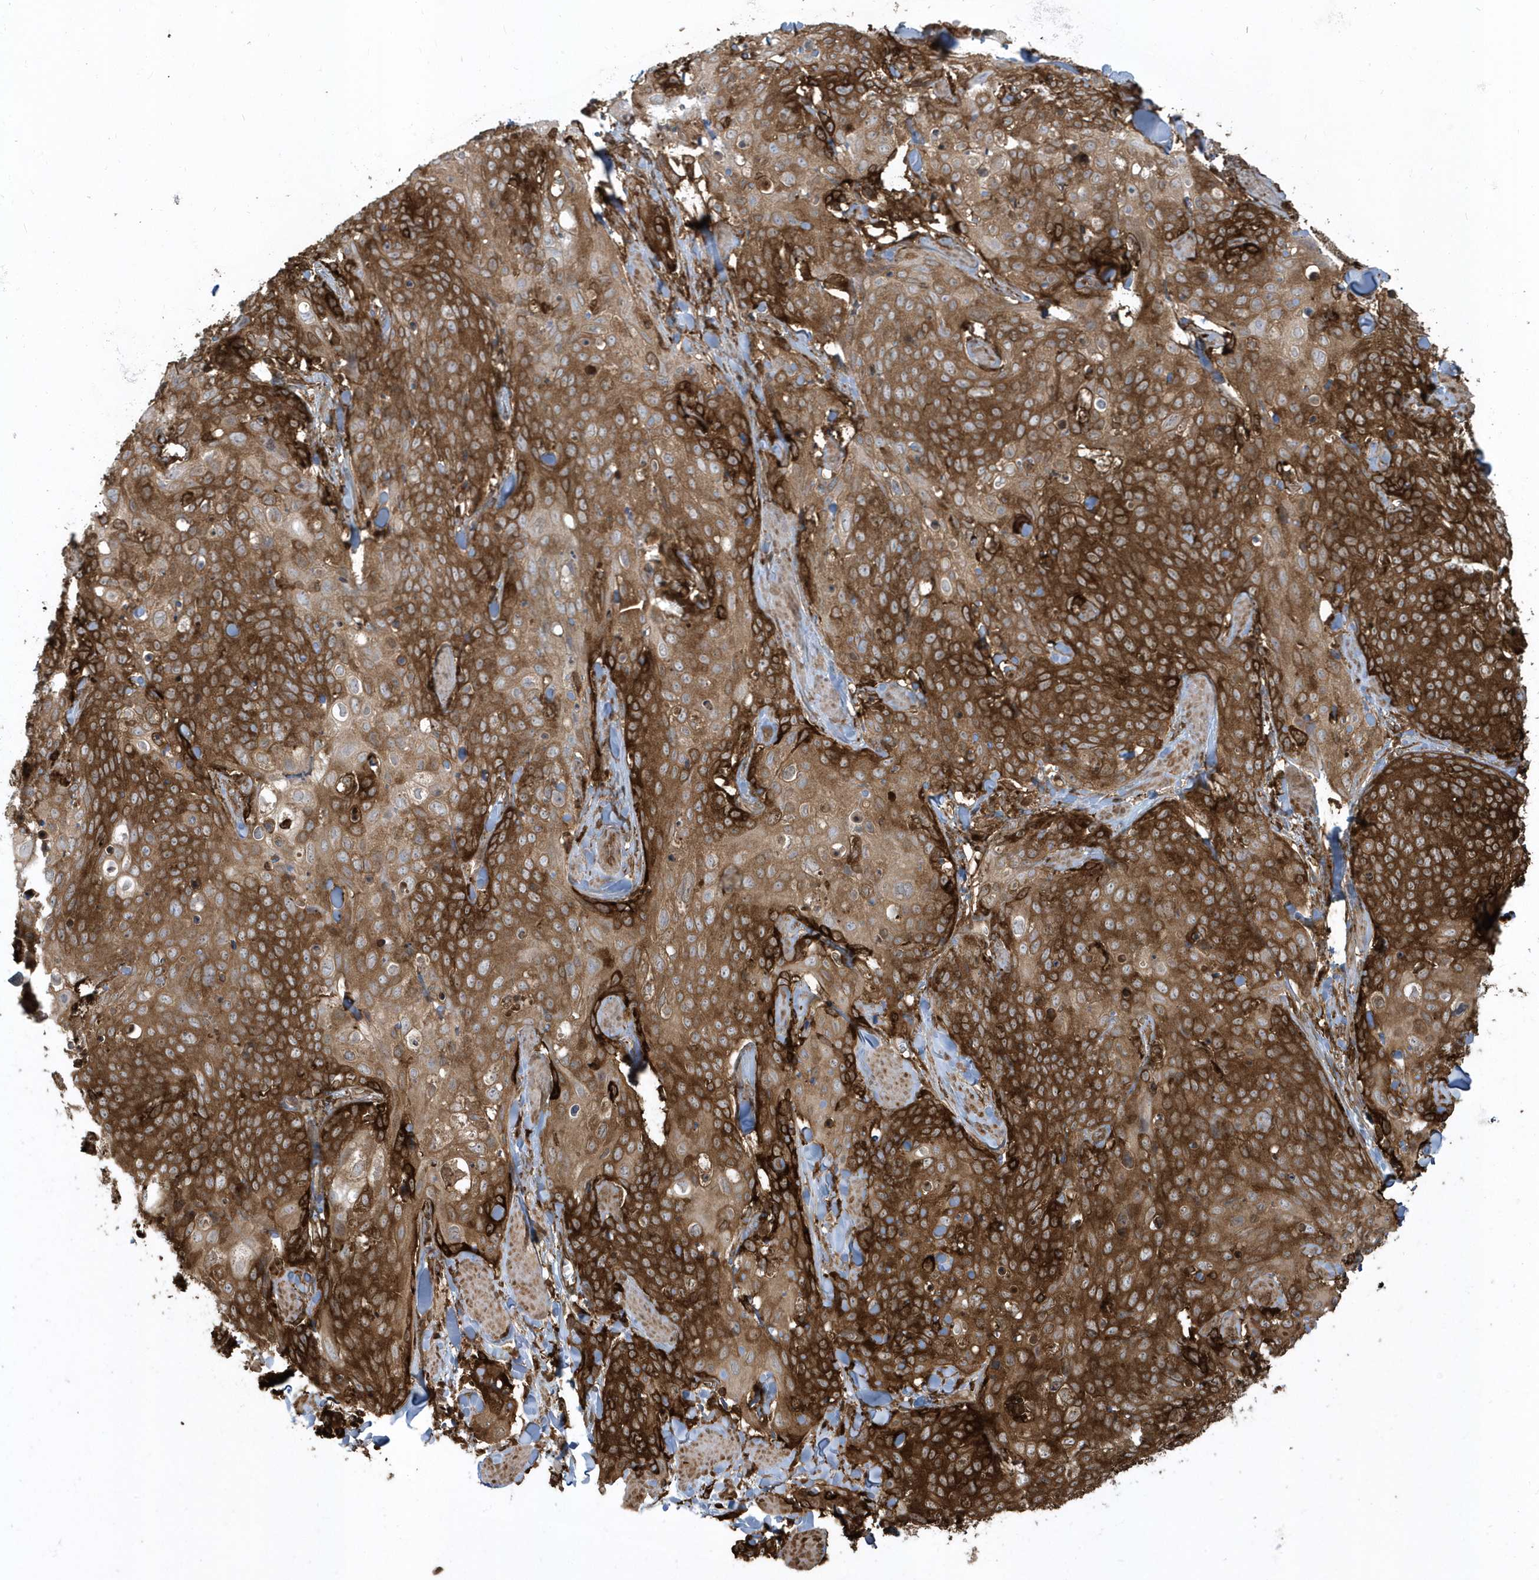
{"staining": {"intensity": "strong", "quantity": ">75%", "location": "cytoplasmic/membranous"}, "tissue": "skin cancer", "cell_type": "Tumor cells", "image_type": "cancer", "snomed": [{"axis": "morphology", "description": "Squamous cell carcinoma, NOS"}, {"axis": "topography", "description": "Skin"}, {"axis": "topography", "description": "Vulva"}], "caption": "Immunohistochemistry micrograph of human squamous cell carcinoma (skin) stained for a protein (brown), which demonstrates high levels of strong cytoplasmic/membranous expression in about >75% of tumor cells.", "gene": "CLCN6", "patient": {"sex": "female", "age": 85}}